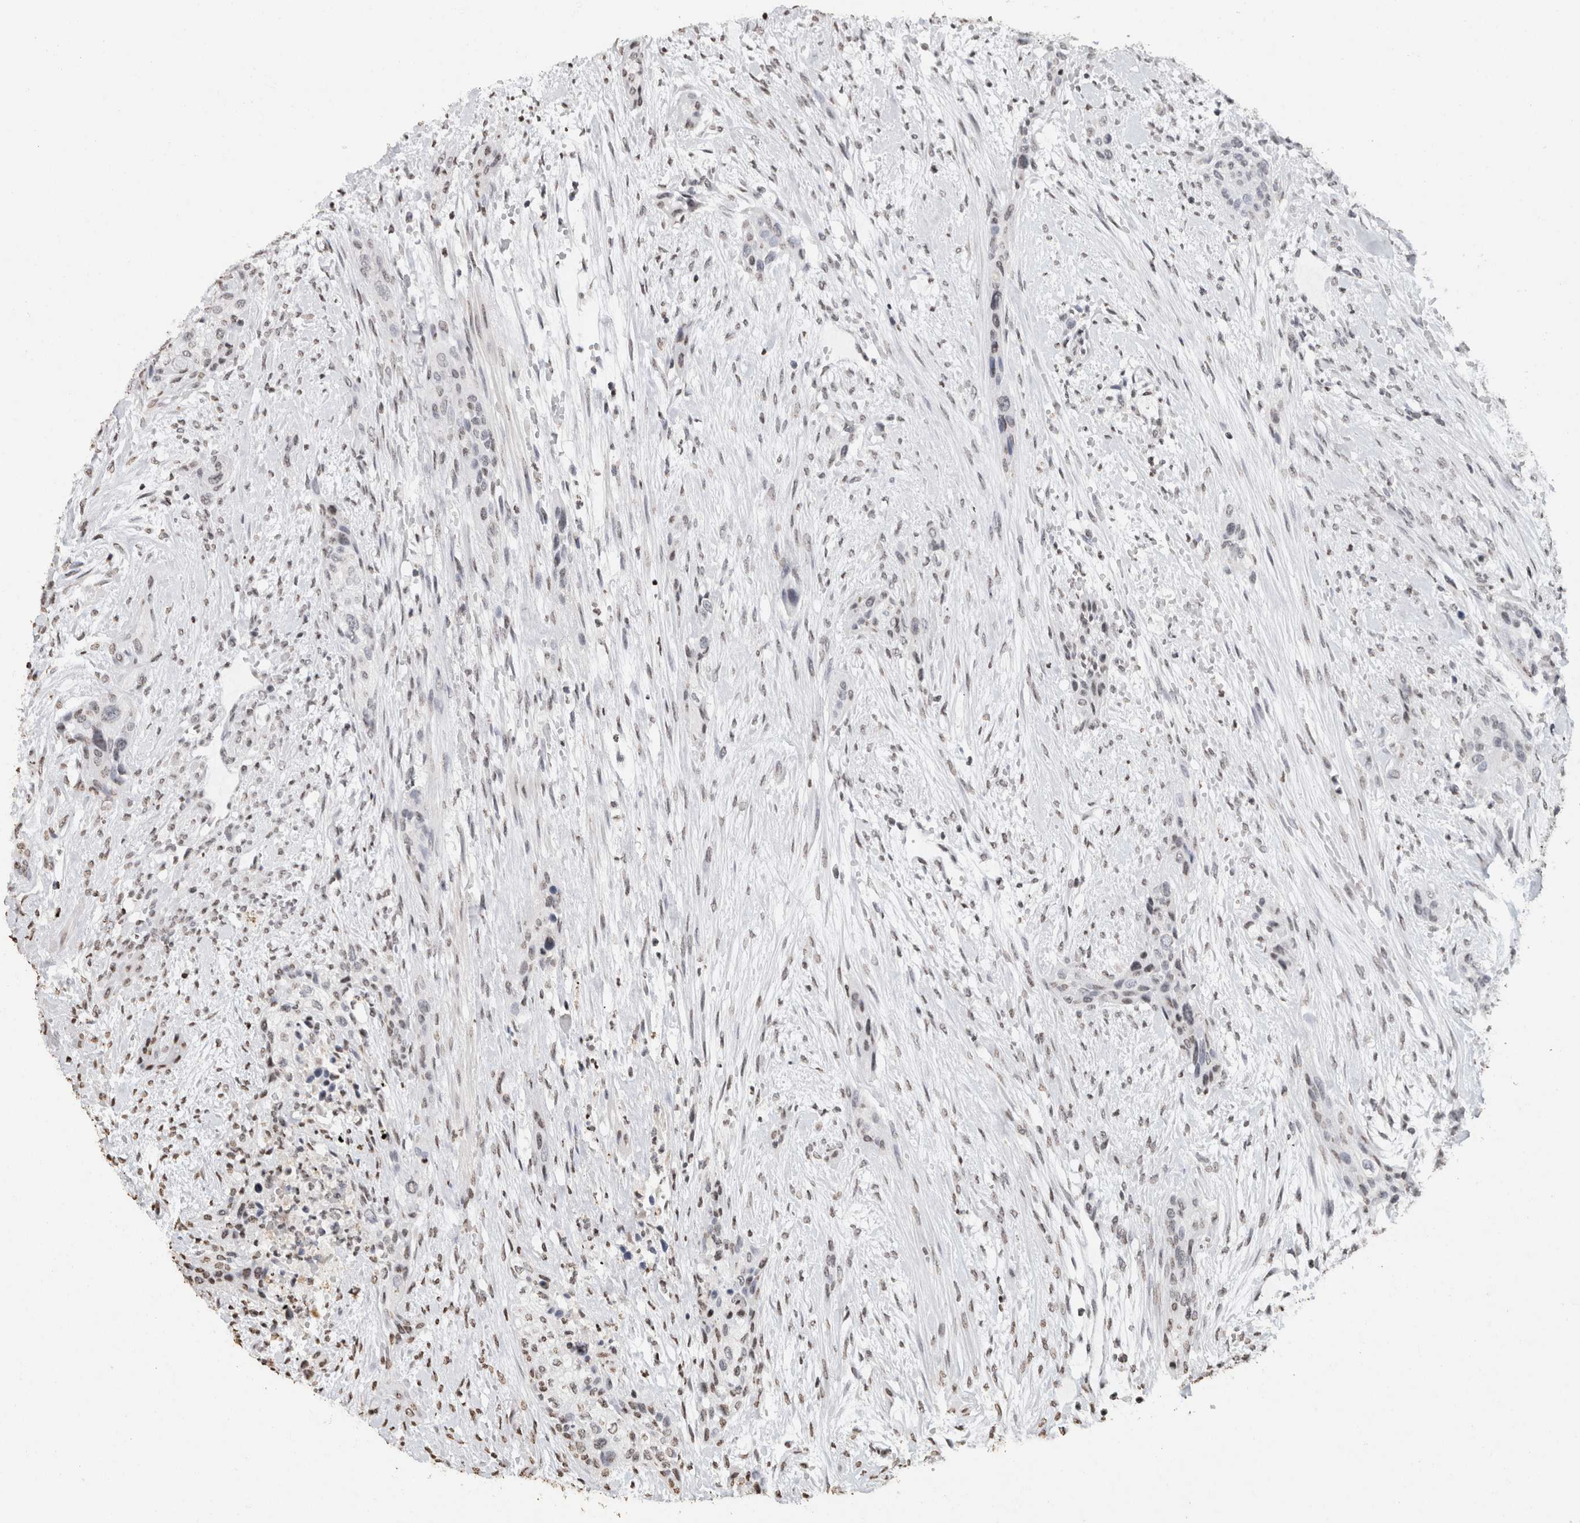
{"staining": {"intensity": "negative", "quantity": "none", "location": "none"}, "tissue": "urothelial cancer", "cell_type": "Tumor cells", "image_type": "cancer", "snomed": [{"axis": "morphology", "description": "Urothelial carcinoma, High grade"}, {"axis": "topography", "description": "Urinary bladder"}], "caption": "Immunohistochemistry (IHC) of human urothelial cancer demonstrates no positivity in tumor cells. (DAB (3,3'-diaminobenzidine) immunohistochemistry, high magnification).", "gene": "CNTN1", "patient": {"sex": "male", "age": 35}}